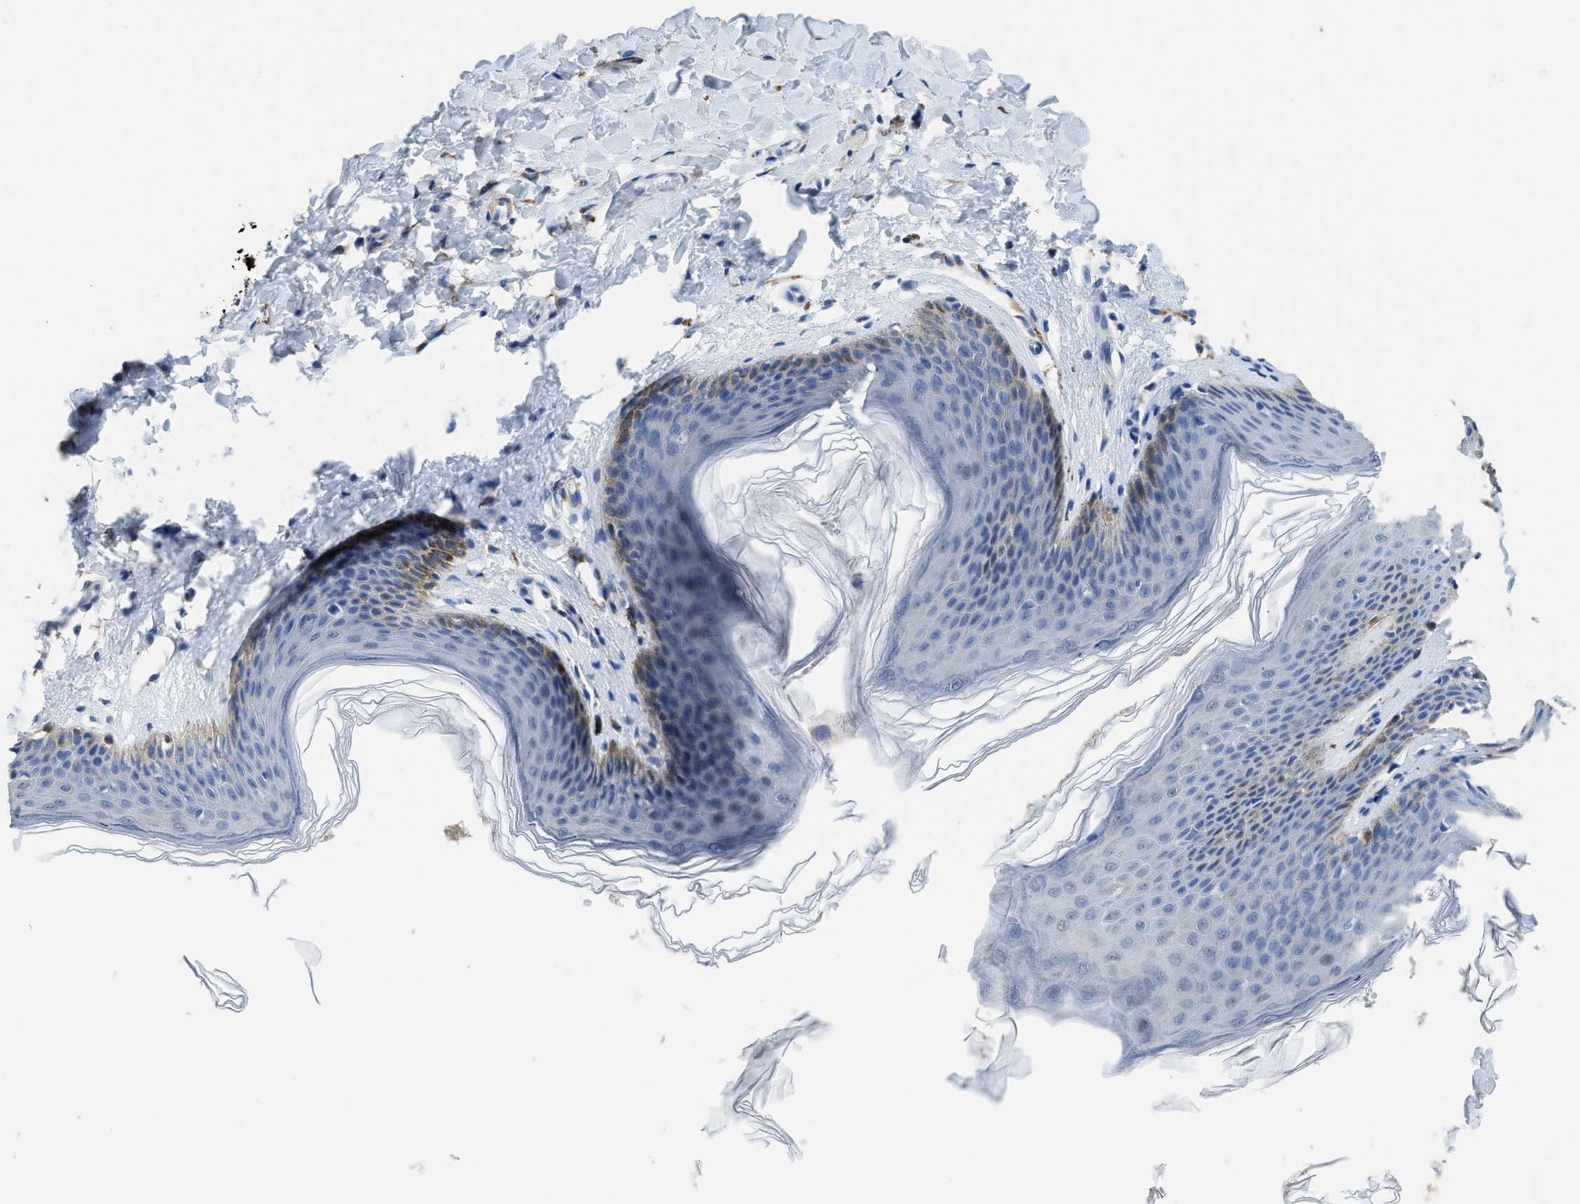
{"staining": {"intensity": "moderate", "quantity": "<25%", "location": "cytoplasmic/membranous"}, "tissue": "skin", "cell_type": "Epidermal cells", "image_type": "normal", "snomed": [{"axis": "morphology", "description": "Normal tissue, NOS"}, {"axis": "topography", "description": "Vulva"}], "caption": "Skin stained for a protein displays moderate cytoplasmic/membranous positivity in epidermal cells. The protein is stained brown, and the nuclei are stained in blue (DAB IHC with brightfield microscopy, high magnification).", "gene": "ZSWIM5", "patient": {"sex": "female", "age": 66}}